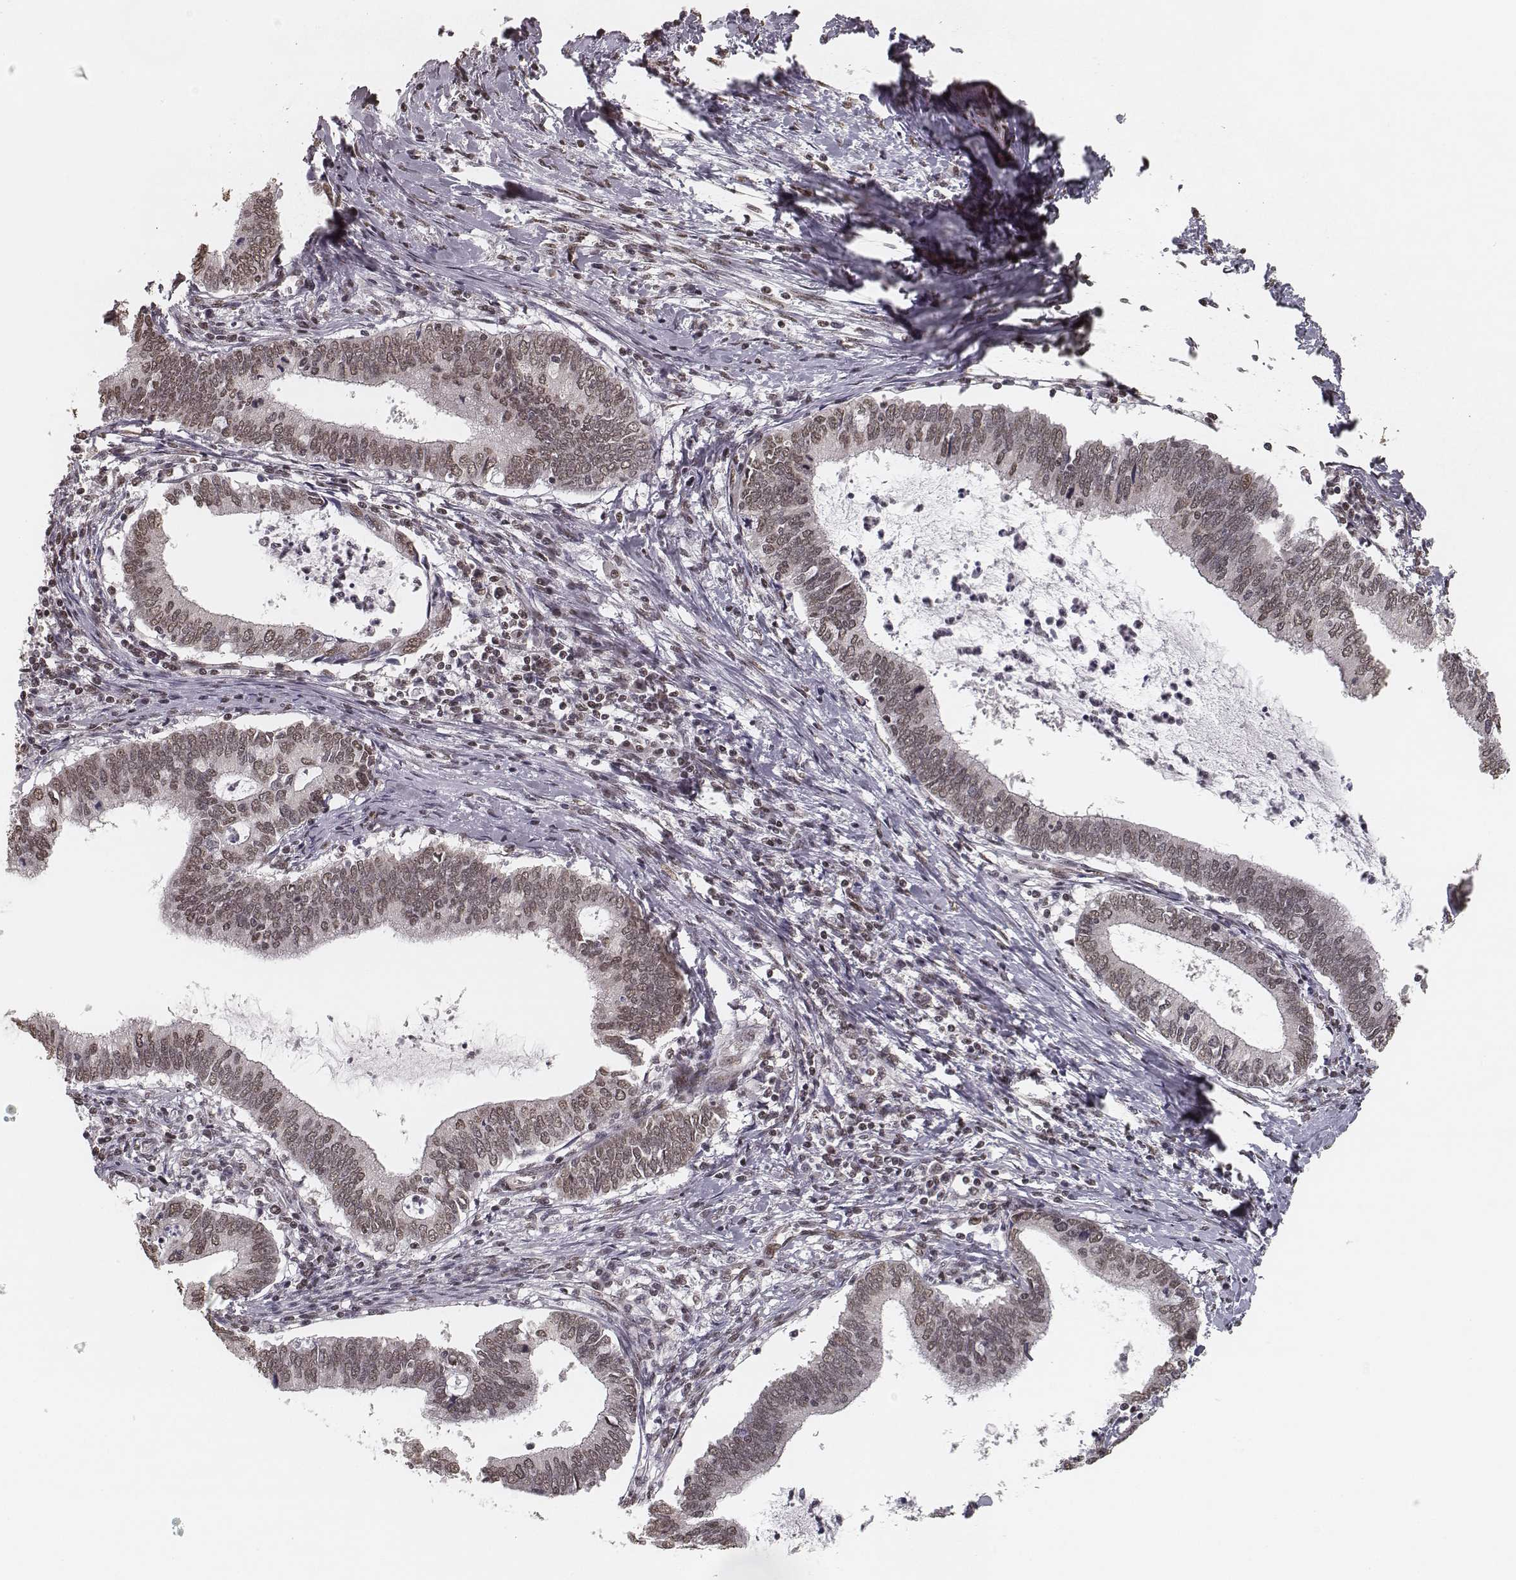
{"staining": {"intensity": "weak", "quantity": ">75%", "location": "nuclear"}, "tissue": "cervical cancer", "cell_type": "Tumor cells", "image_type": "cancer", "snomed": [{"axis": "morphology", "description": "Adenocarcinoma, NOS"}, {"axis": "topography", "description": "Cervix"}], "caption": "Cervical cancer tissue exhibits weak nuclear positivity in about >75% of tumor cells", "gene": "HMGA2", "patient": {"sex": "female", "age": 42}}